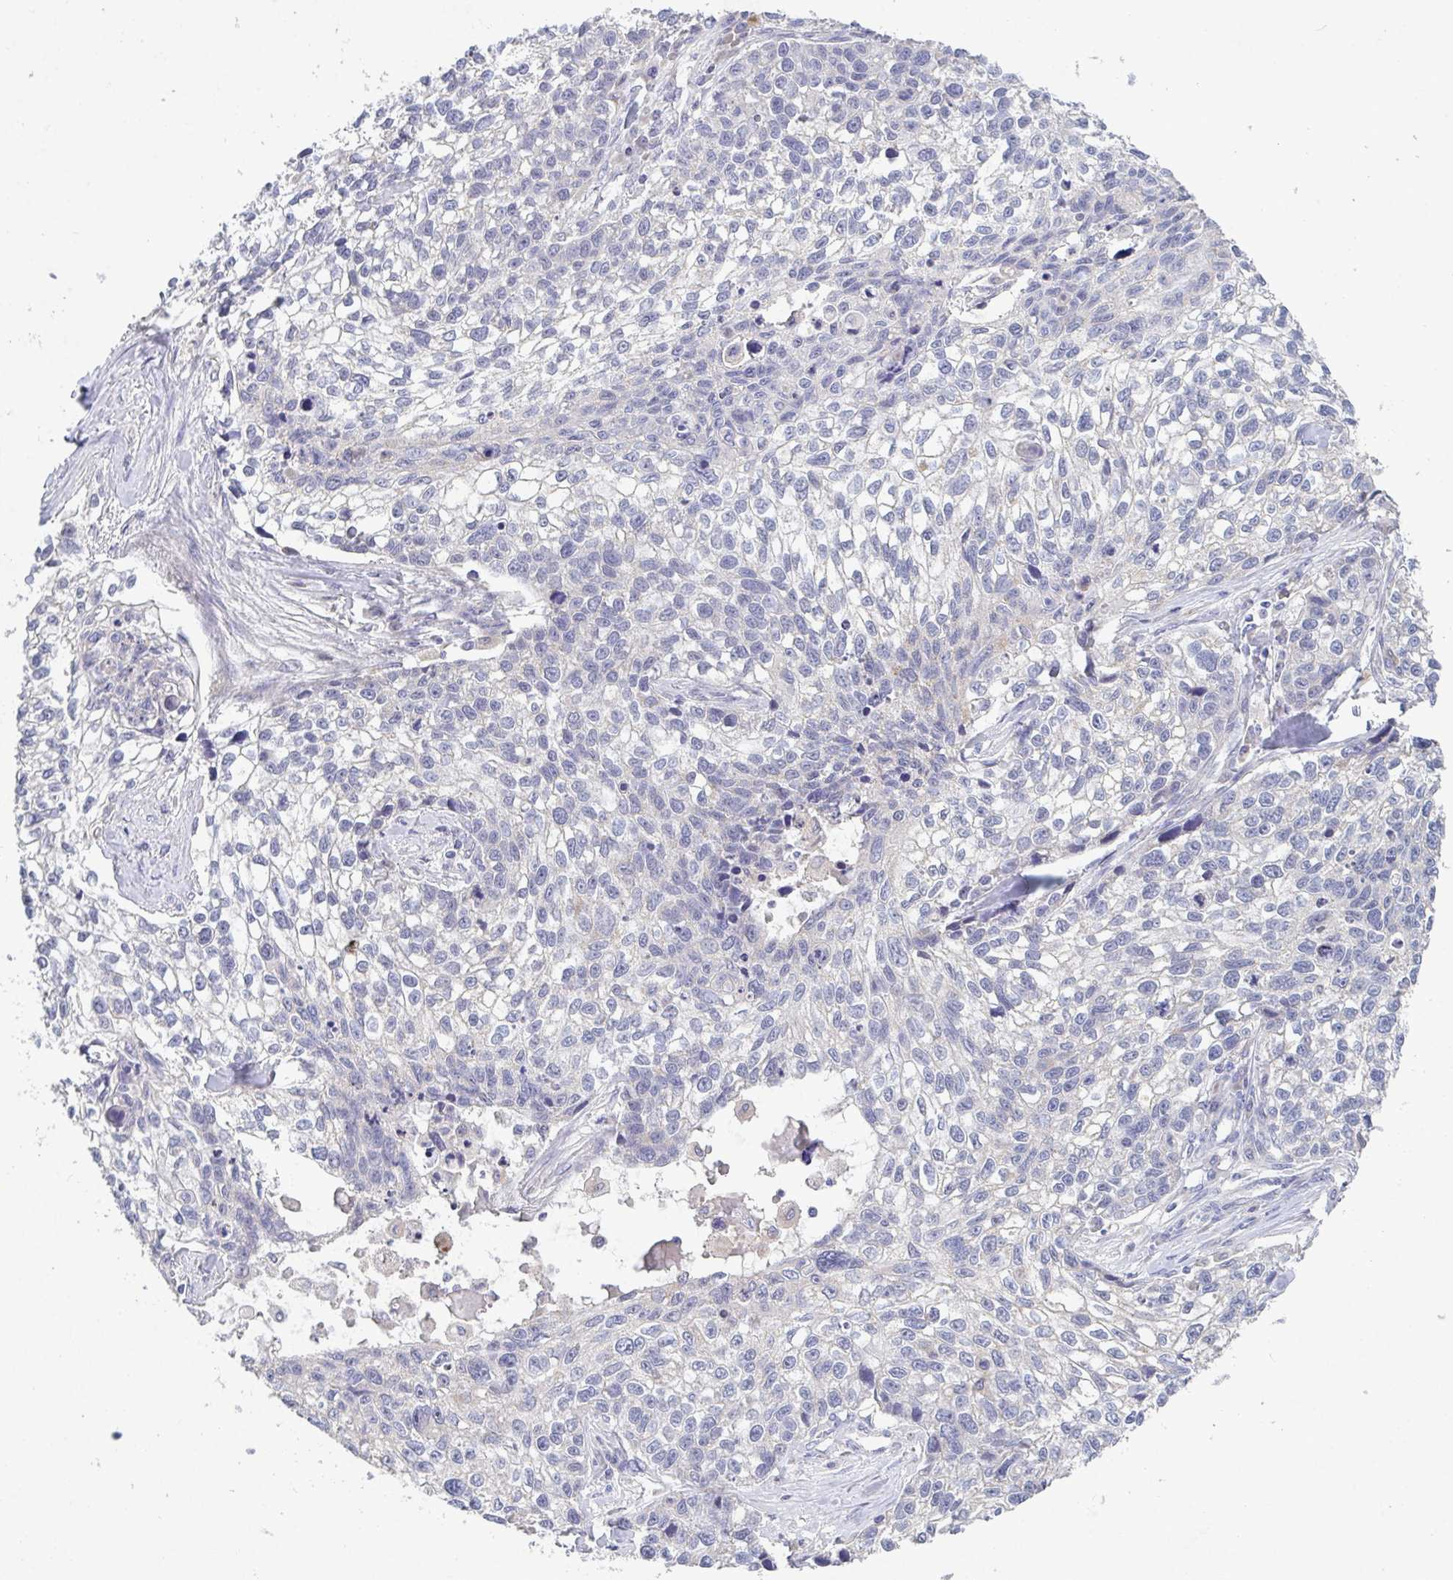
{"staining": {"intensity": "negative", "quantity": "none", "location": "none"}, "tissue": "lung cancer", "cell_type": "Tumor cells", "image_type": "cancer", "snomed": [{"axis": "morphology", "description": "Squamous cell carcinoma, NOS"}, {"axis": "topography", "description": "Lung"}], "caption": "Histopathology image shows no significant protein staining in tumor cells of lung squamous cell carcinoma. (DAB IHC, high magnification).", "gene": "GALNT13", "patient": {"sex": "male", "age": 74}}